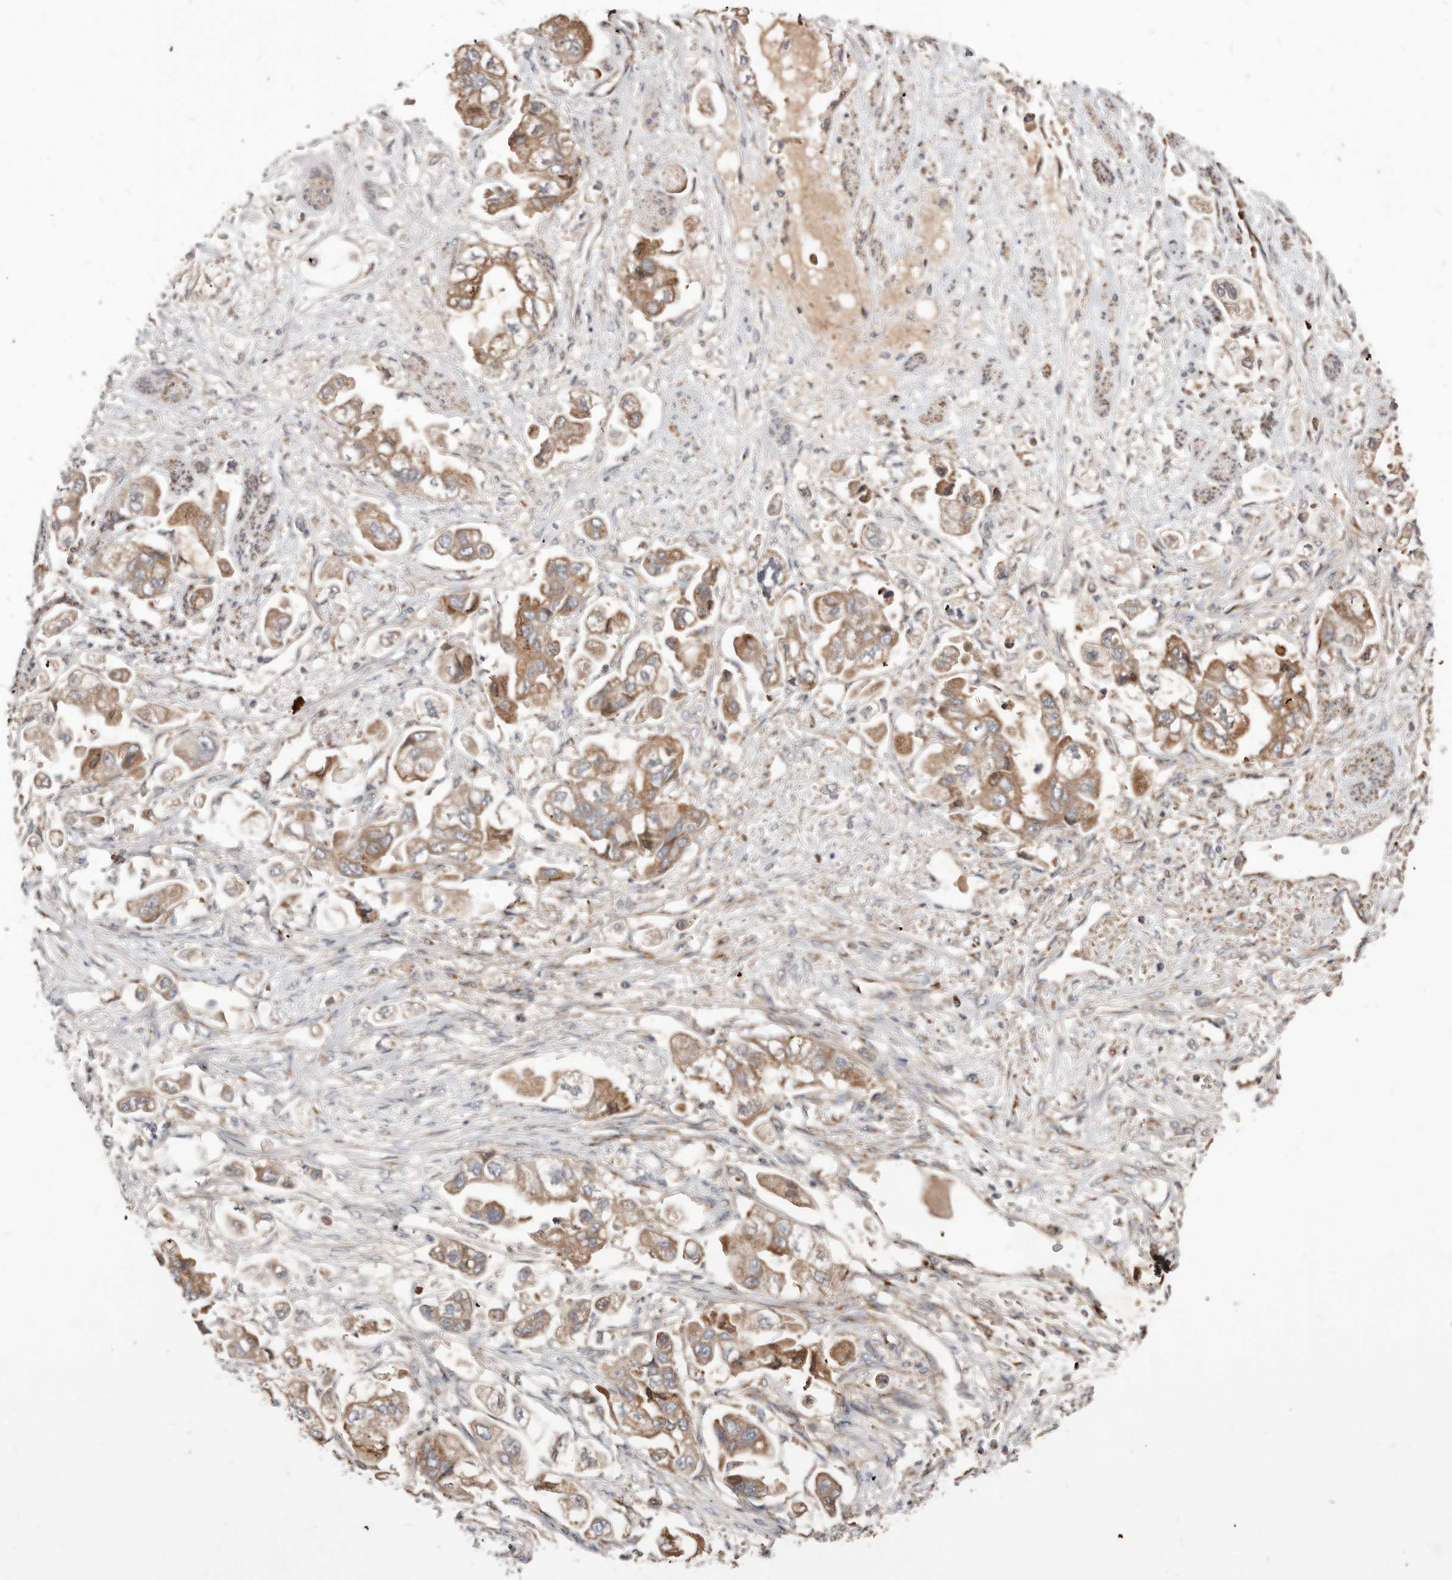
{"staining": {"intensity": "moderate", "quantity": ">75%", "location": "cytoplasmic/membranous"}, "tissue": "stomach cancer", "cell_type": "Tumor cells", "image_type": "cancer", "snomed": [{"axis": "morphology", "description": "Adenocarcinoma, NOS"}, {"axis": "topography", "description": "Stomach"}], "caption": "Immunohistochemistry (DAB (3,3'-diaminobenzidine)) staining of human stomach cancer displays moderate cytoplasmic/membranous protein positivity in about >75% of tumor cells.", "gene": "COG1", "patient": {"sex": "male", "age": 62}}